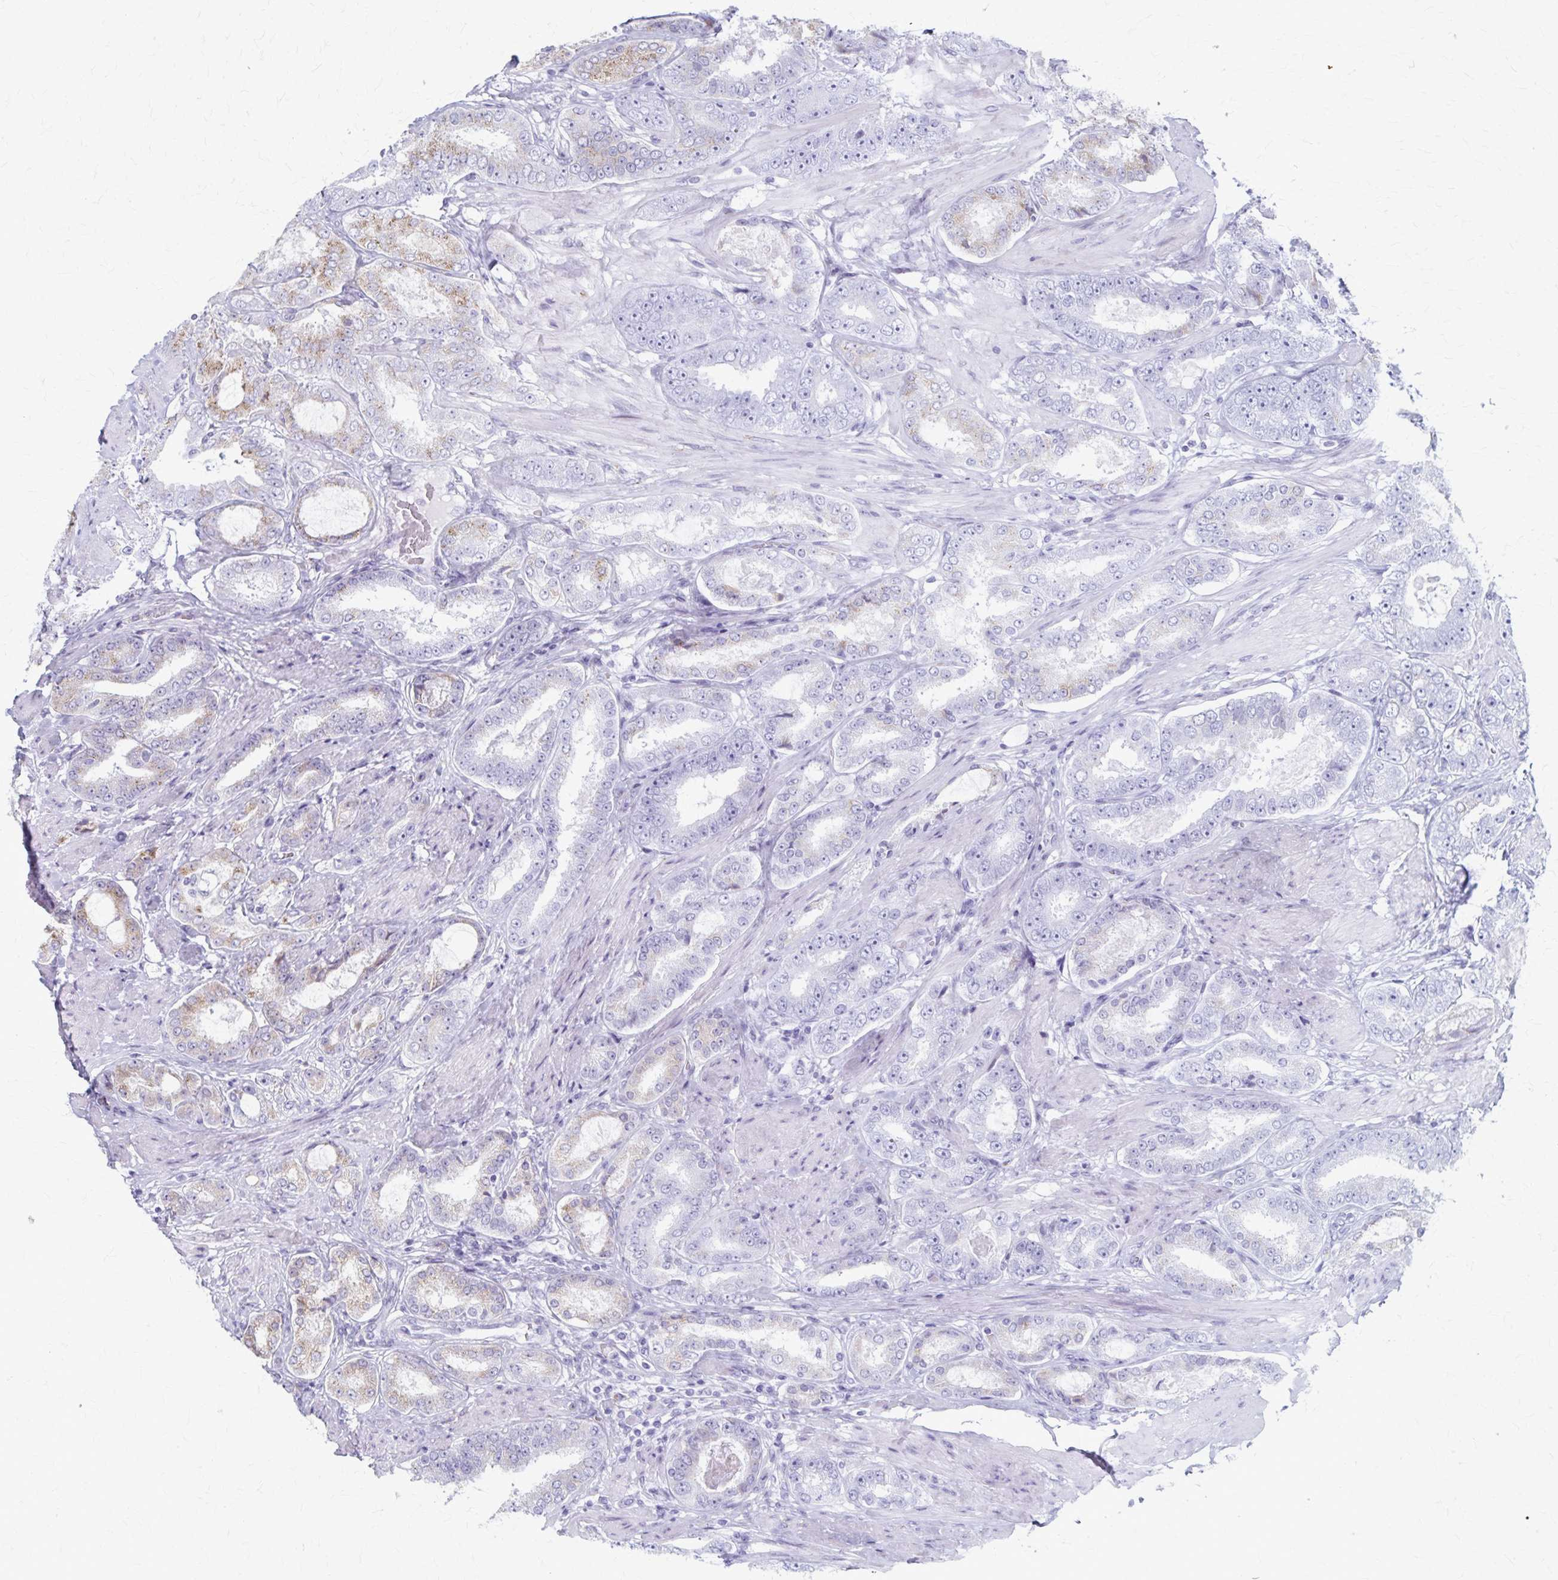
{"staining": {"intensity": "weak", "quantity": "<25%", "location": "cytoplasmic/membranous"}, "tissue": "prostate cancer", "cell_type": "Tumor cells", "image_type": "cancer", "snomed": [{"axis": "morphology", "description": "Adenocarcinoma, High grade"}, {"axis": "topography", "description": "Prostate"}], "caption": "Immunohistochemical staining of adenocarcinoma (high-grade) (prostate) demonstrates no significant expression in tumor cells. (Brightfield microscopy of DAB IHC at high magnification).", "gene": "MCFD2", "patient": {"sex": "male", "age": 63}}